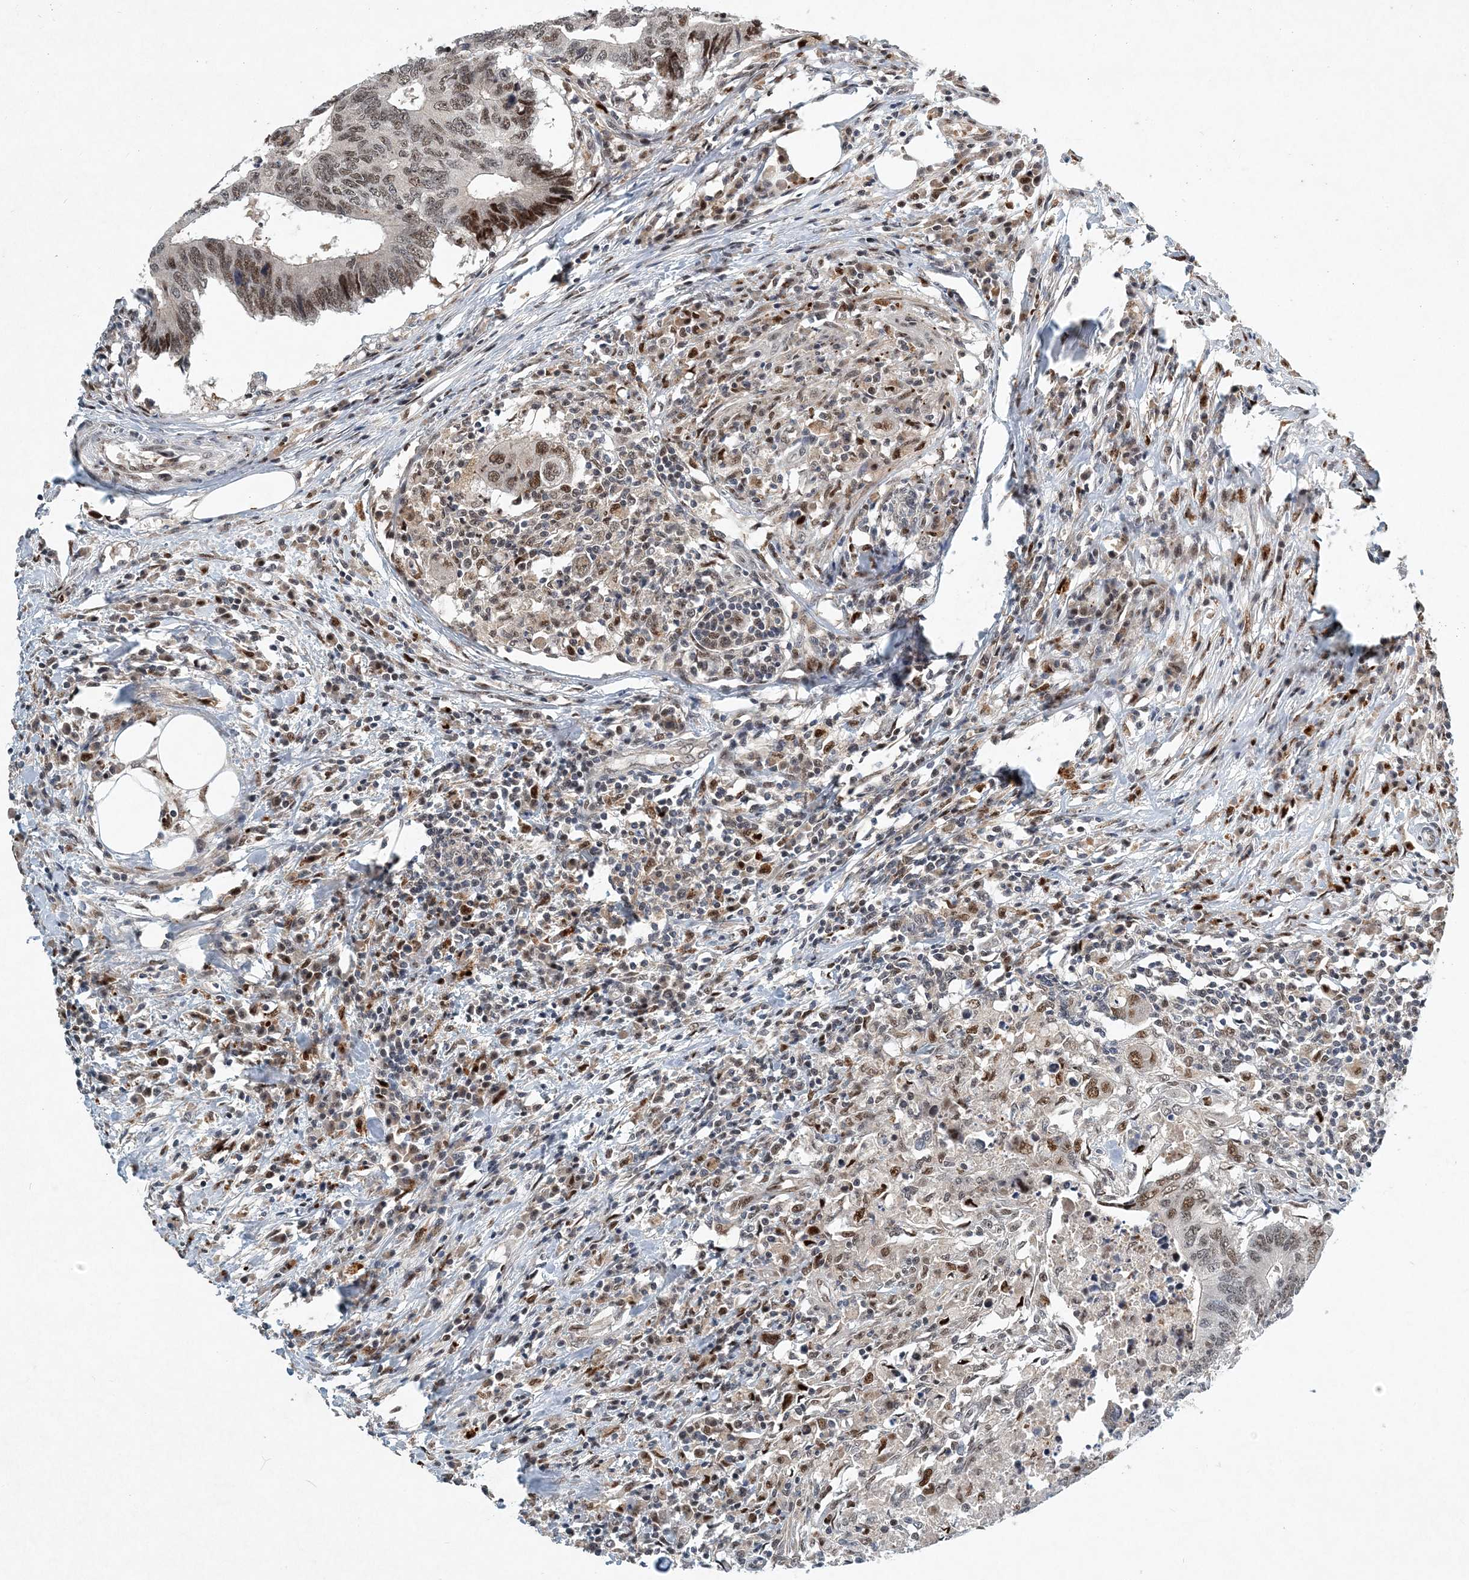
{"staining": {"intensity": "weak", "quantity": ">75%", "location": "nuclear"}, "tissue": "colorectal cancer", "cell_type": "Tumor cells", "image_type": "cancer", "snomed": [{"axis": "morphology", "description": "Adenocarcinoma, NOS"}, {"axis": "topography", "description": "Colon"}], "caption": "Protein expression analysis of human colorectal cancer (adenocarcinoma) reveals weak nuclear expression in approximately >75% of tumor cells. The staining was performed using DAB to visualize the protein expression in brown, while the nuclei were stained in blue with hematoxylin (Magnification: 20x).", "gene": "KPNA4", "patient": {"sex": "male", "age": 71}}